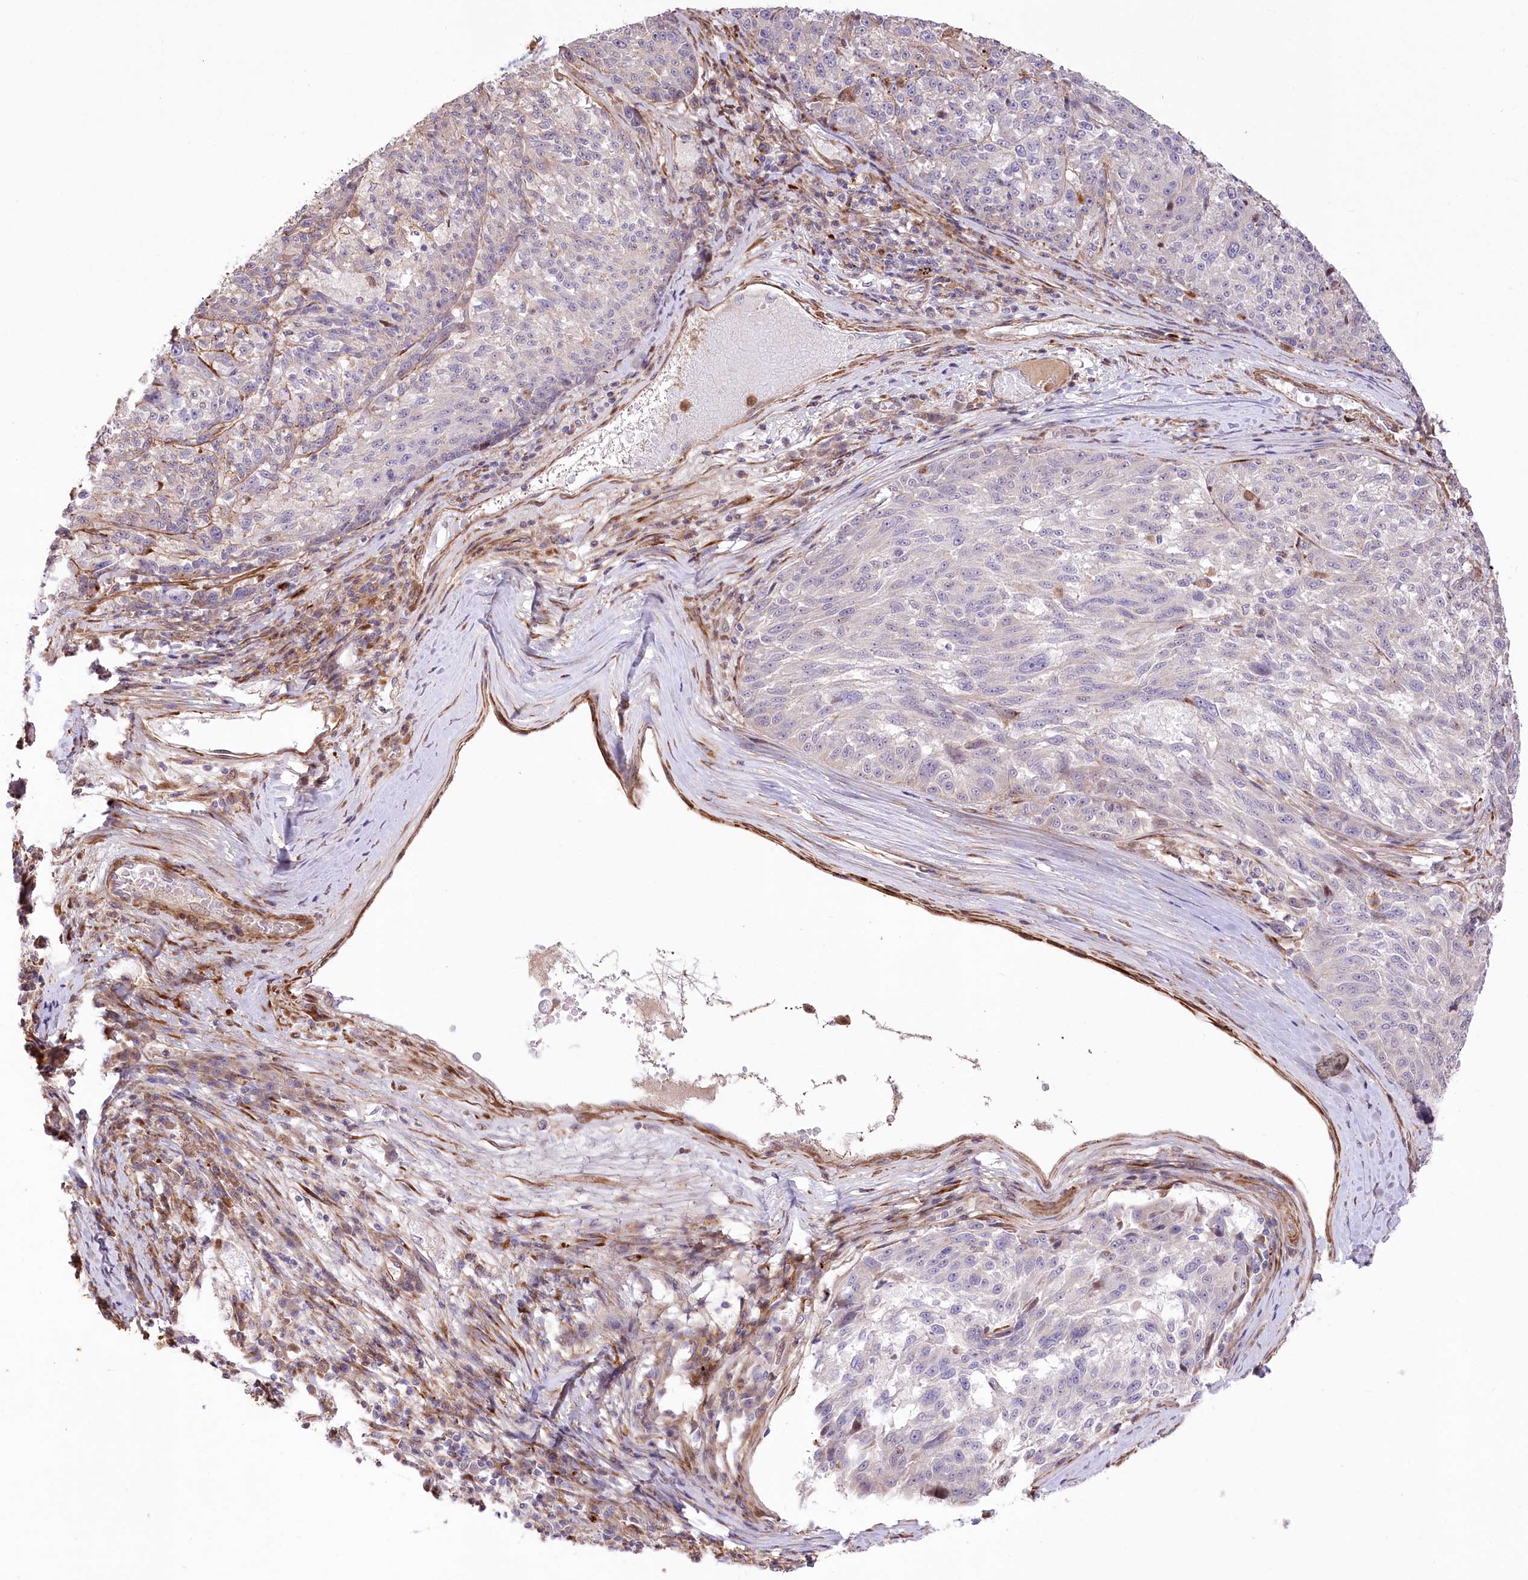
{"staining": {"intensity": "negative", "quantity": "none", "location": "none"}, "tissue": "melanoma", "cell_type": "Tumor cells", "image_type": "cancer", "snomed": [{"axis": "morphology", "description": "Malignant melanoma, NOS"}, {"axis": "topography", "description": "Skin"}], "caption": "Melanoma was stained to show a protein in brown. There is no significant positivity in tumor cells.", "gene": "RNF24", "patient": {"sex": "male", "age": 53}}